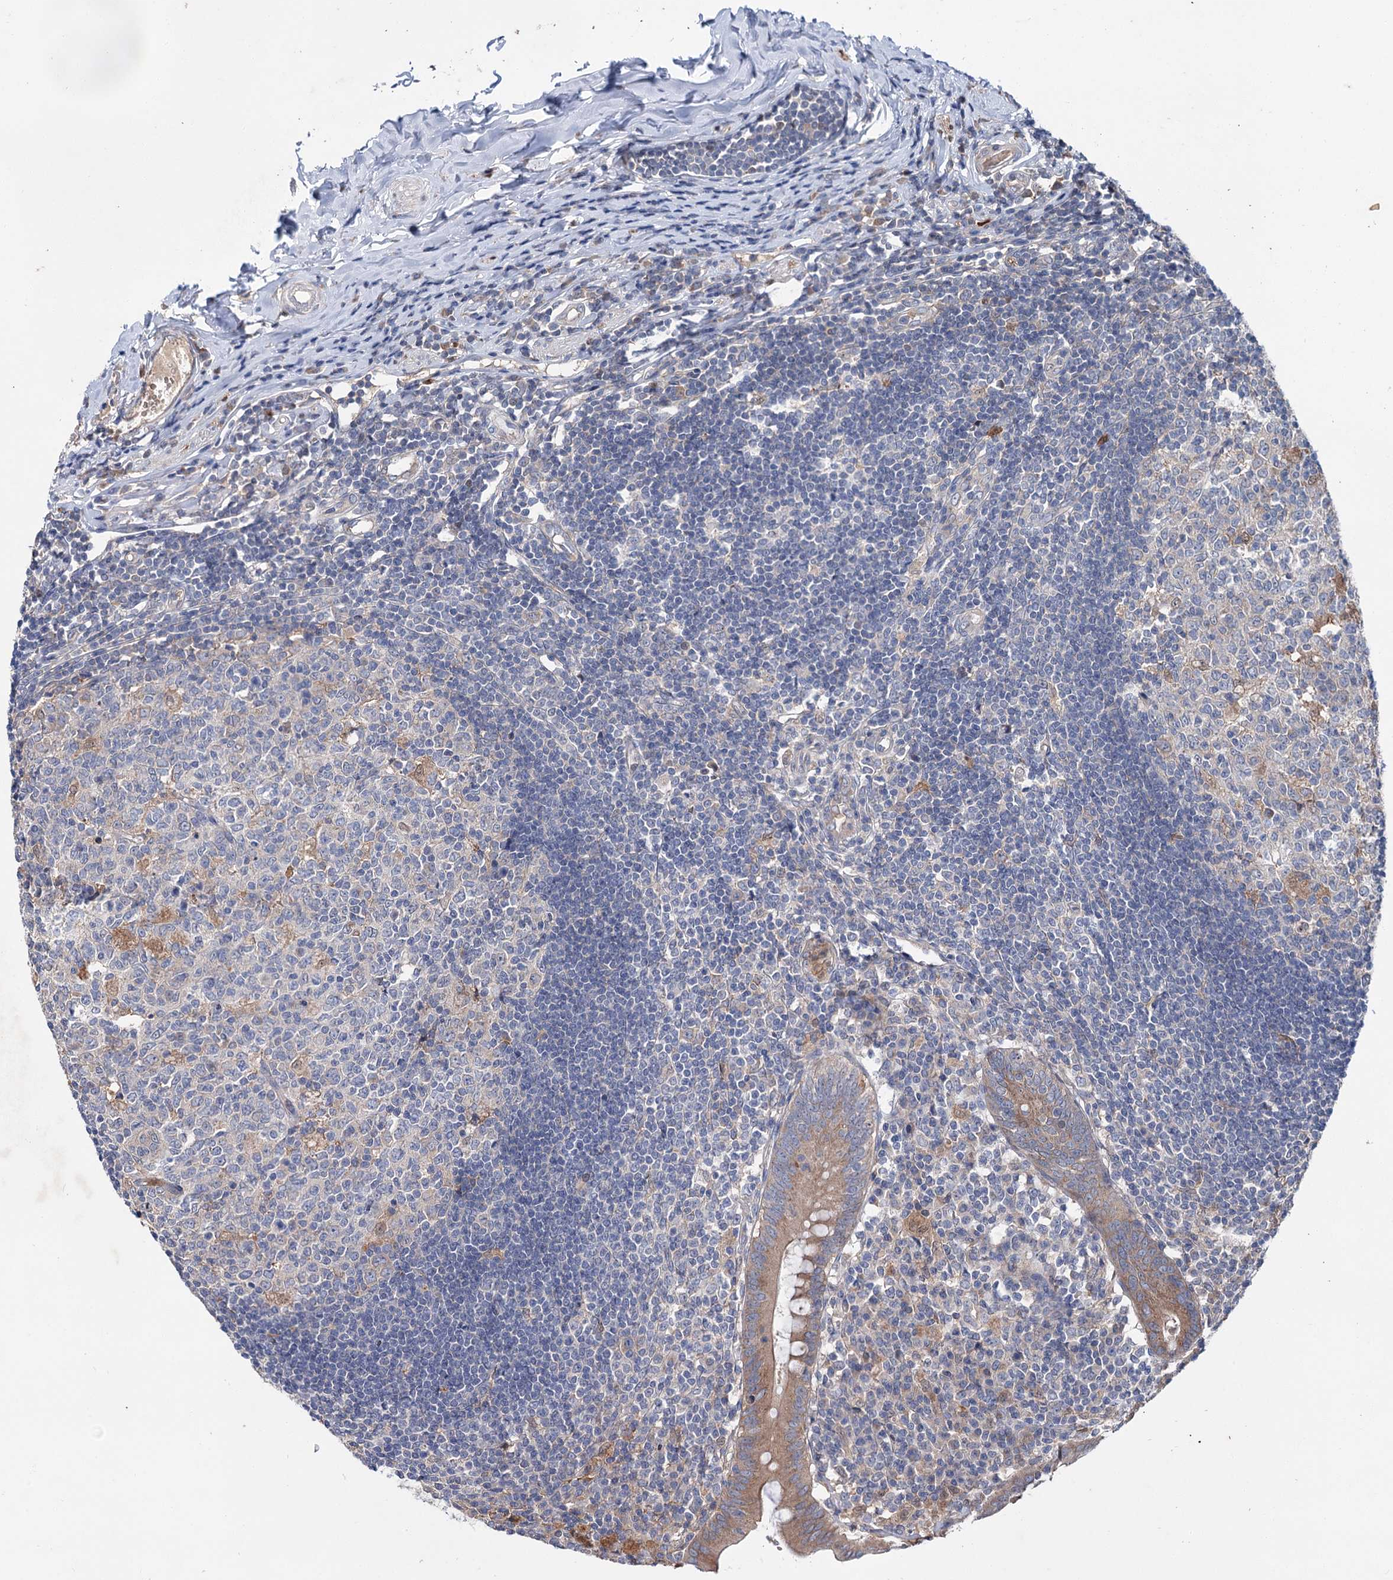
{"staining": {"intensity": "moderate", "quantity": ">75%", "location": "cytoplasmic/membranous"}, "tissue": "appendix", "cell_type": "Glandular cells", "image_type": "normal", "snomed": [{"axis": "morphology", "description": "Normal tissue, NOS"}, {"axis": "topography", "description": "Appendix"}], "caption": "Appendix stained with a brown dye exhibits moderate cytoplasmic/membranous positive expression in about >75% of glandular cells.", "gene": "PTPN3", "patient": {"sex": "female", "age": 54}}